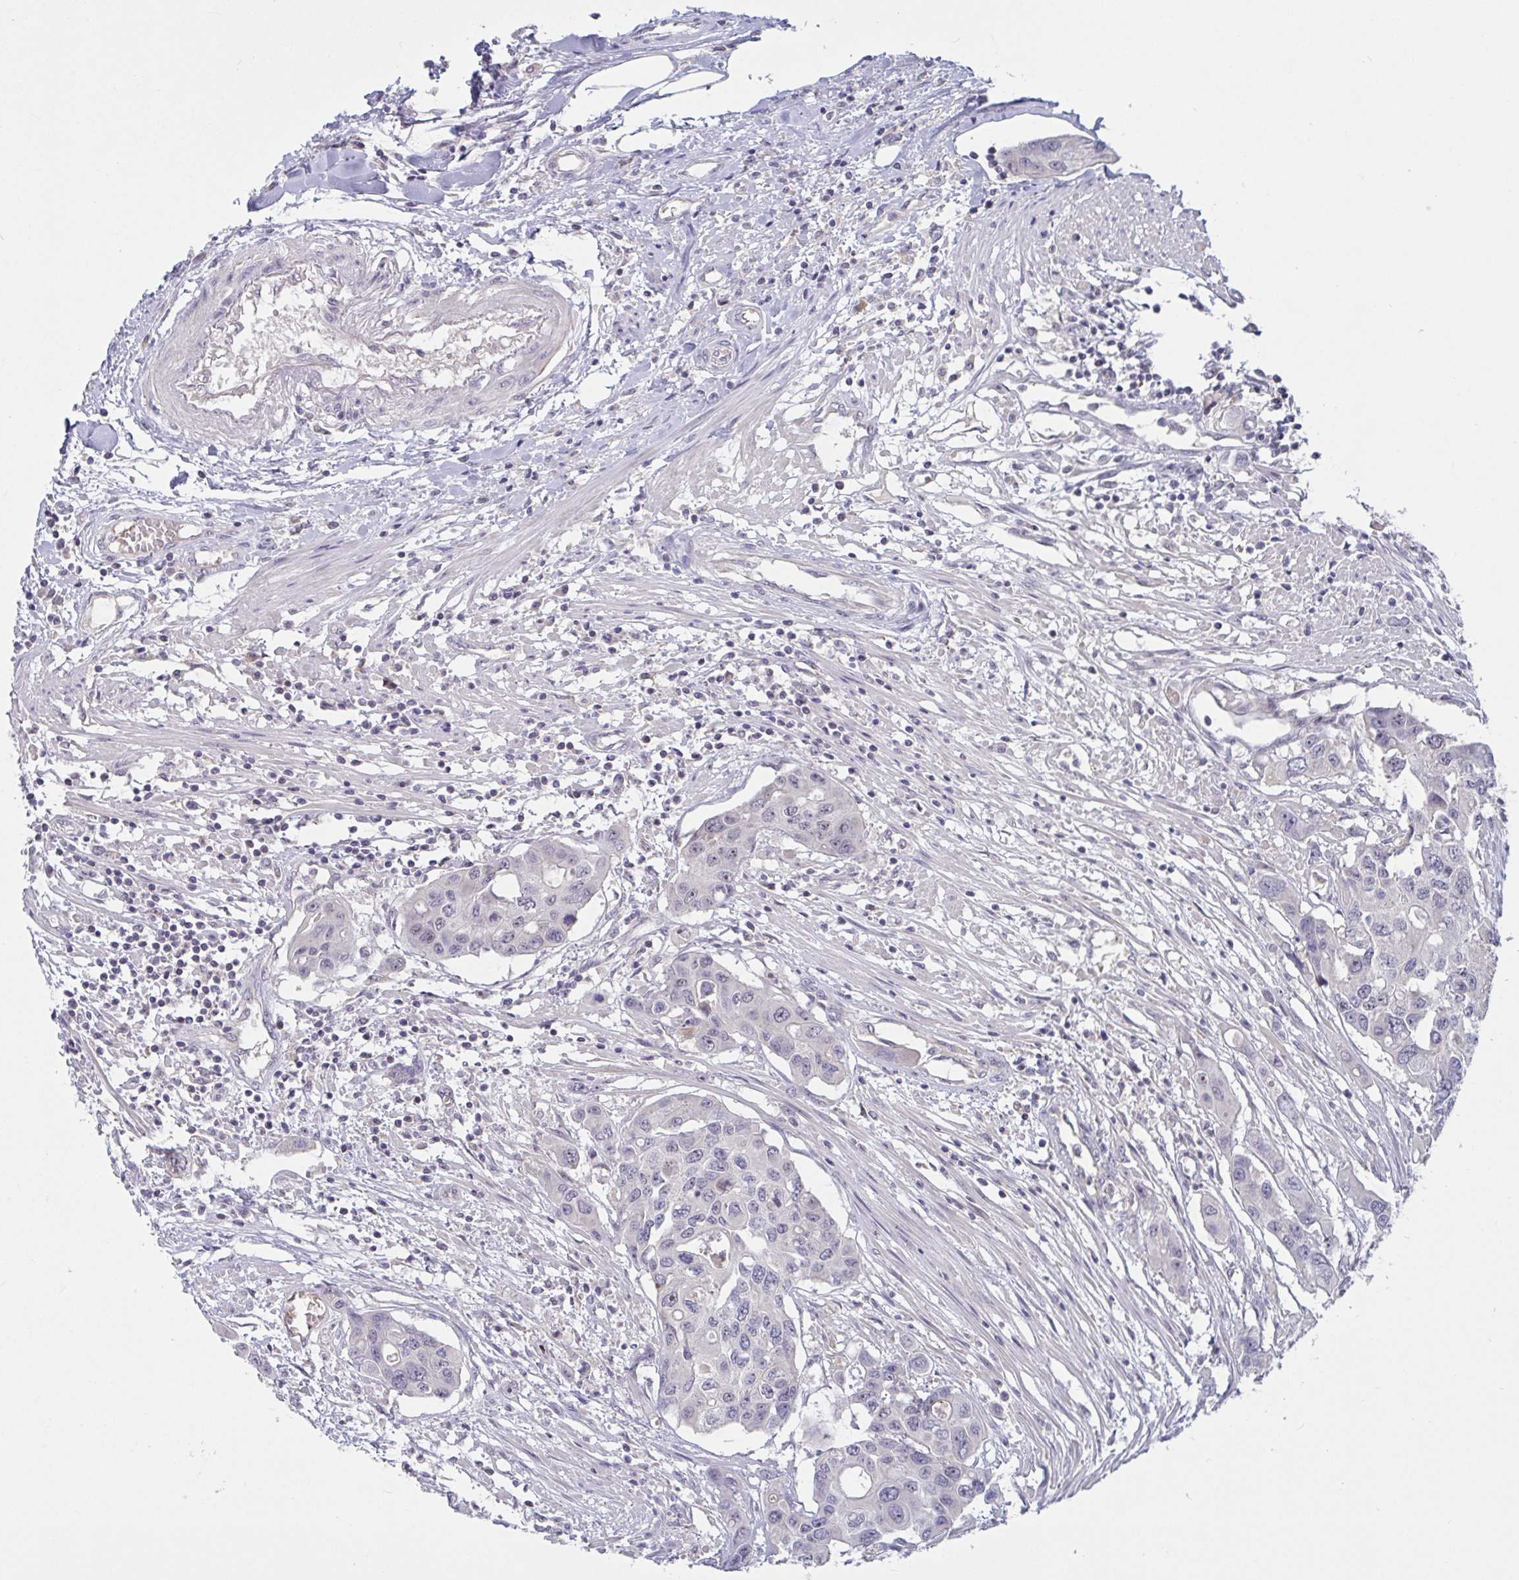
{"staining": {"intensity": "negative", "quantity": "none", "location": "none"}, "tissue": "colorectal cancer", "cell_type": "Tumor cells", "image_type": "cancer", "snomed": [{"axis": "morphology", "description": "Adenocarcinoma, NOS"}, {"axis": "topography", "description": "Colon"}], "caption": "The histopathology image exhibits no staining of tumor cells in adenocarcinoma (colorectal).", "gene": "MYC", "patient": {"sex": "male", "age": 77}}